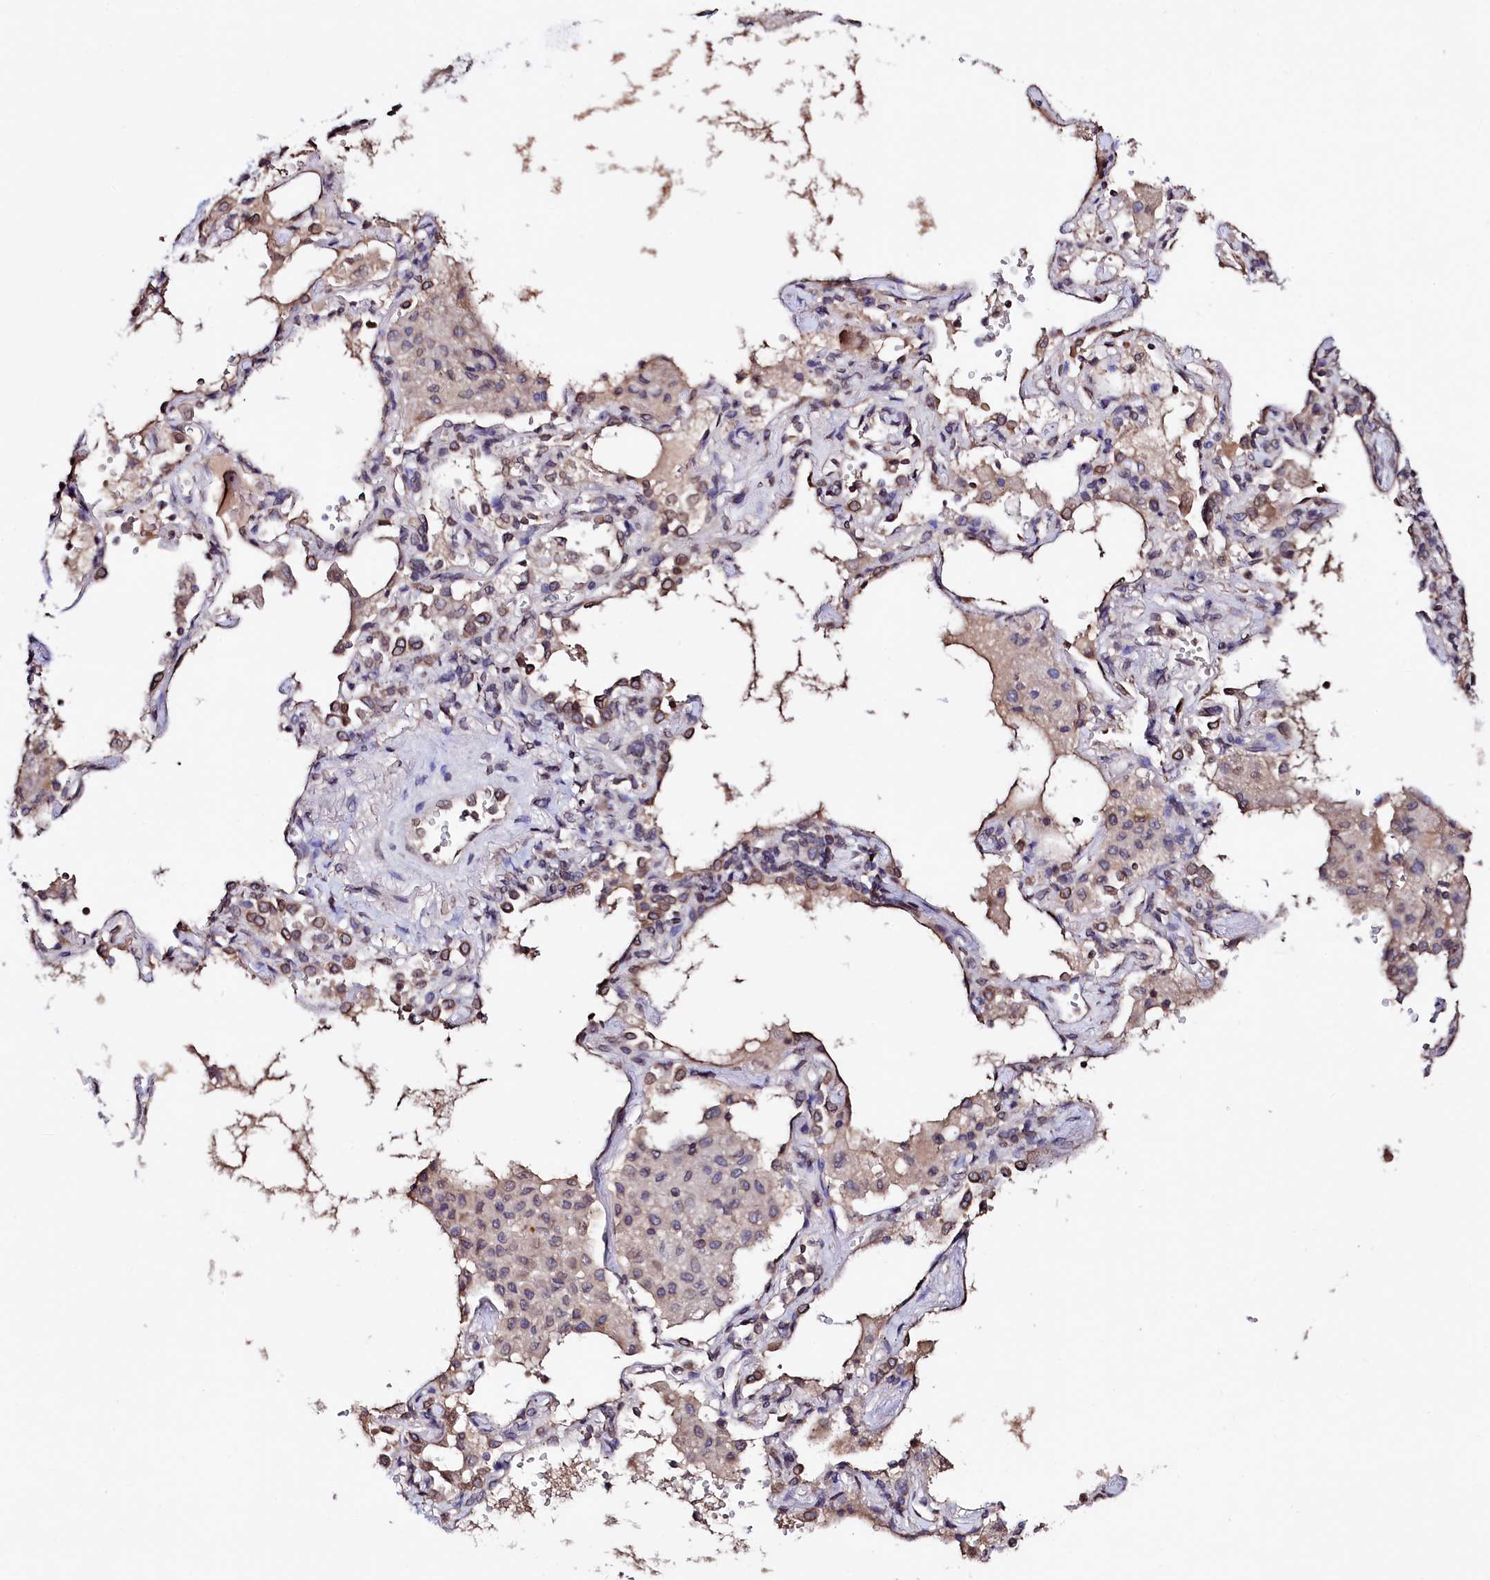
{"staining": {"intensity": "moderate", "quantity": ">75%", "location": "cytoplasmic/membranous"}, "tissue": "lung cancer", "cell_type": "Tumor cells", "image_type": "cancer", "snomed": [{"axis": "morphology", "description": "Squamous cell carcinoma, NOS"}, {"axis": "topography", "description": "Lung"}], "caption": "Human lung cancer (squamous cell carcinoma) stained for a protein (brown) demonstrates moderate cytoplasmic/membranous positive expression in about >75% of tumor cells.", "gene": "HAND1", "patient": {"sex": "female", "age": 73}}